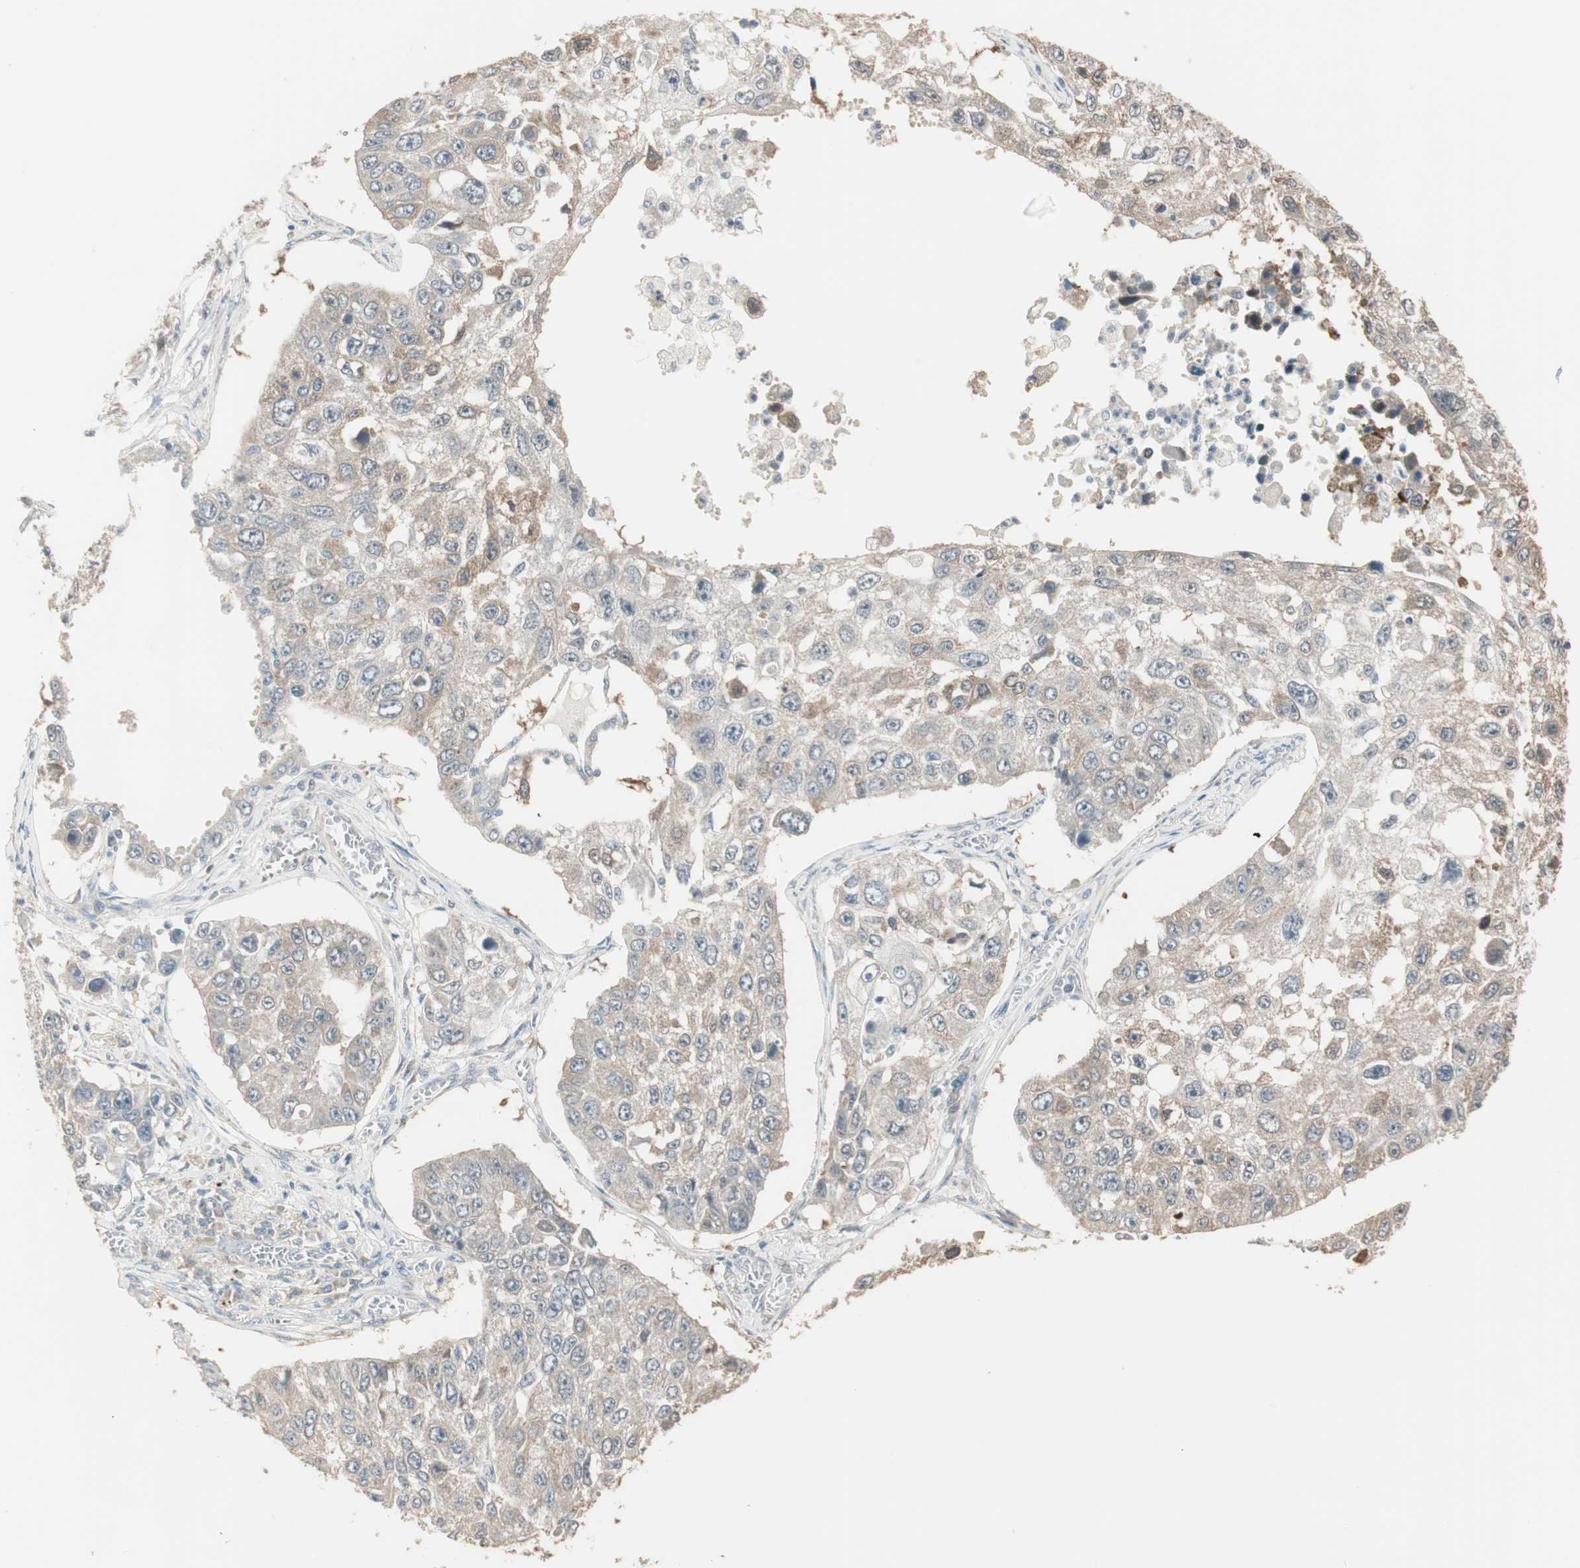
{"staining": {"intensity": "weak", "quantity": "25%-75%", "location": "cytoplasmic/membranous"}, "tissue": "lung cancer", "cell_type": "Tumor cells", "image_type": "cancer", "snomed": [{"axis": "morphology", "description": "Squamous cell carcinoma, NOS"}, {"axis": "topography", "description": "Lung"}], "caption": "This photomicrograph displays IHC staining of lung squamous cell carcinoma, with low weak cytoplasmic/membranous staining in approximately 25%-75% of tumor cells.", "gene": "PDZK1", "patient": {"sex": "male", "age": 71}}